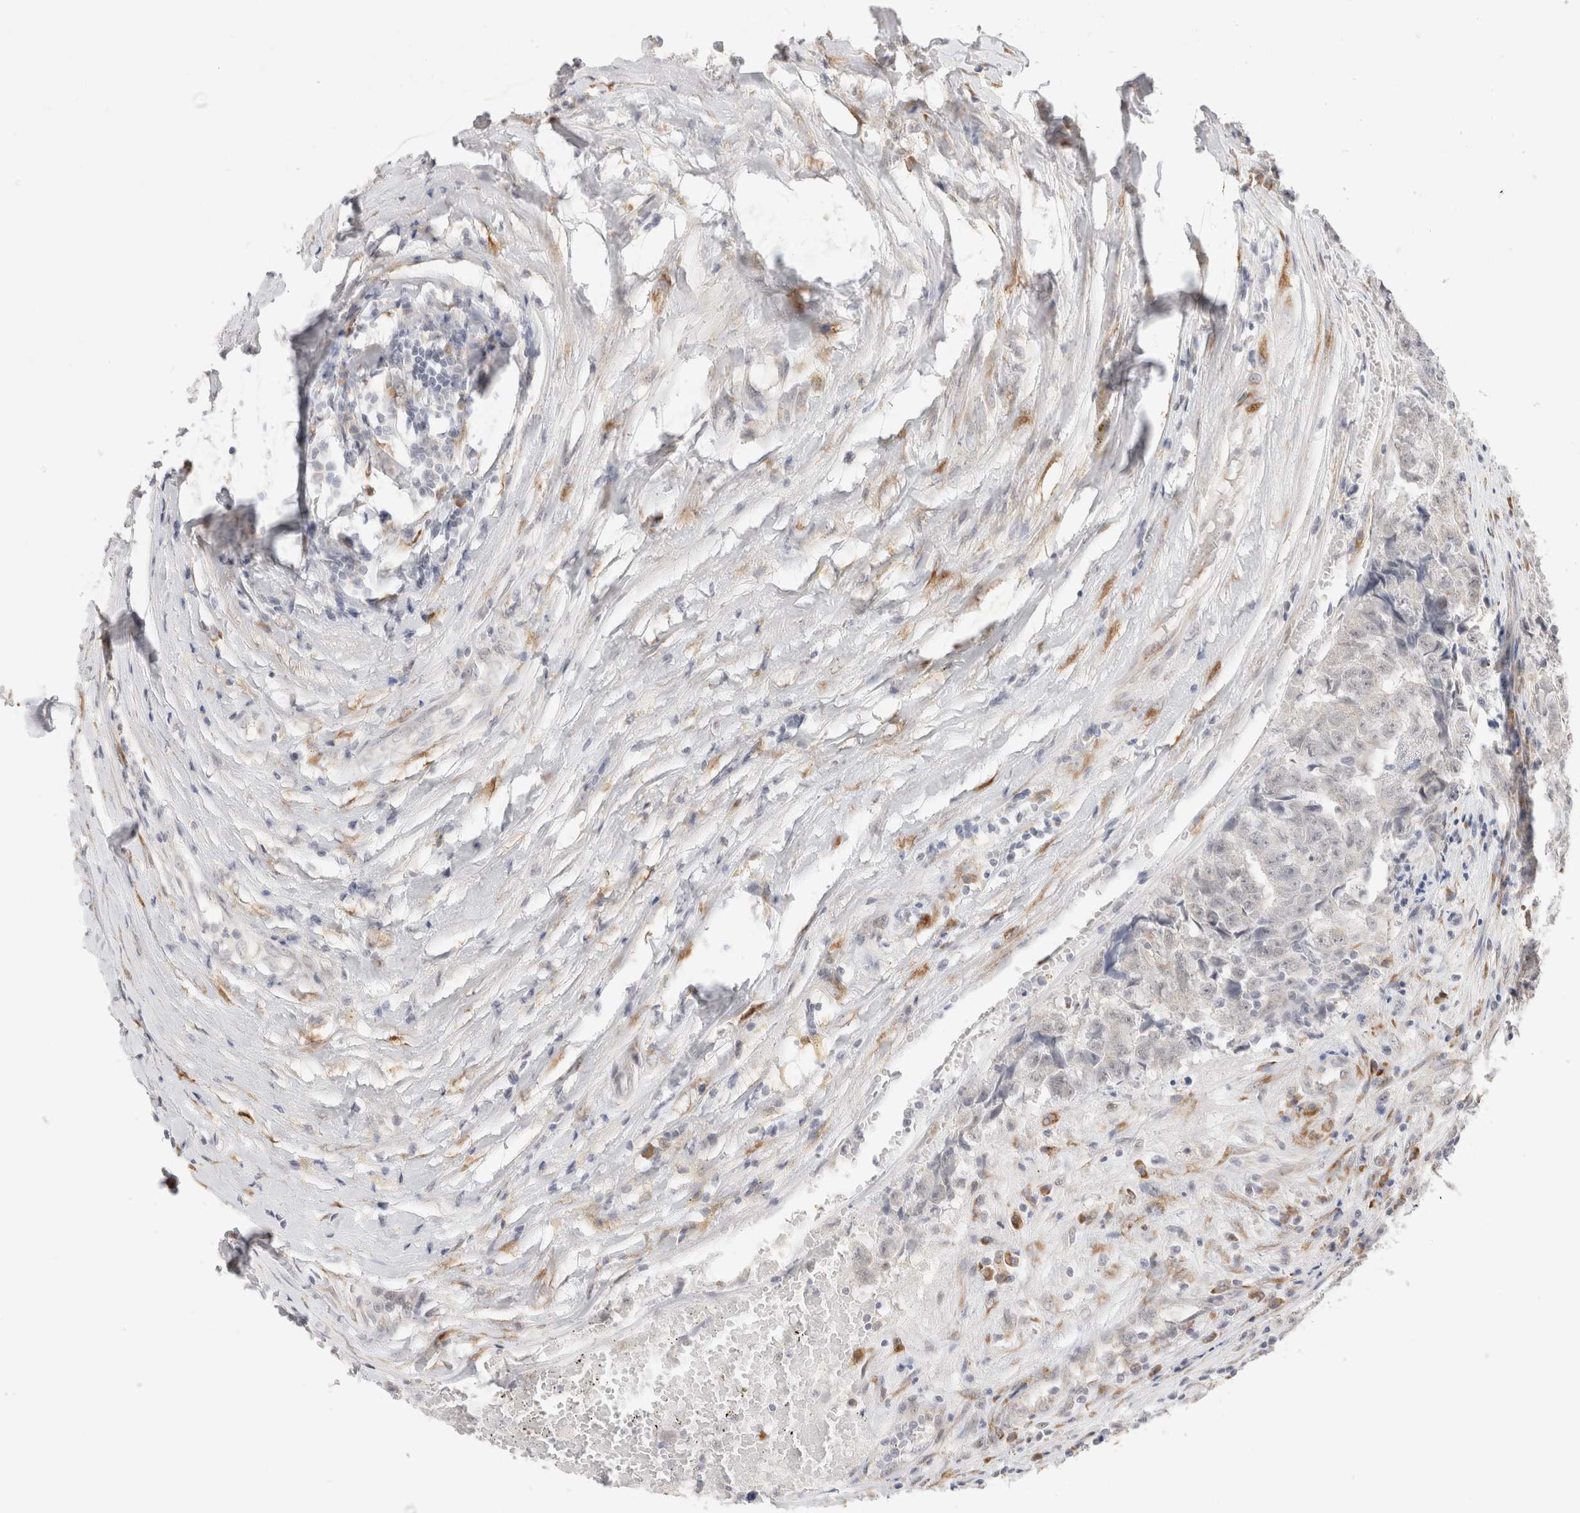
{"staining": {"intensity": "negative", "quantity": "none", "location": "none"}, "tissue": "testis cancer", "cell_type": "Tumor cells", "image_type": "cancer", "snomed": [{"axis": "morphology", "description": "Carcinoma, Embryonal, NOS"}, {"axis": "topography", "description": "Testis"}], "caption": "IHC micrograph of neoplastic tissue: testis cancer stained with DAB exhibits no significant protein positivity in tumor cells.", "gene": "HDLBP", "patient": {"sex": "male", "age": 25}}